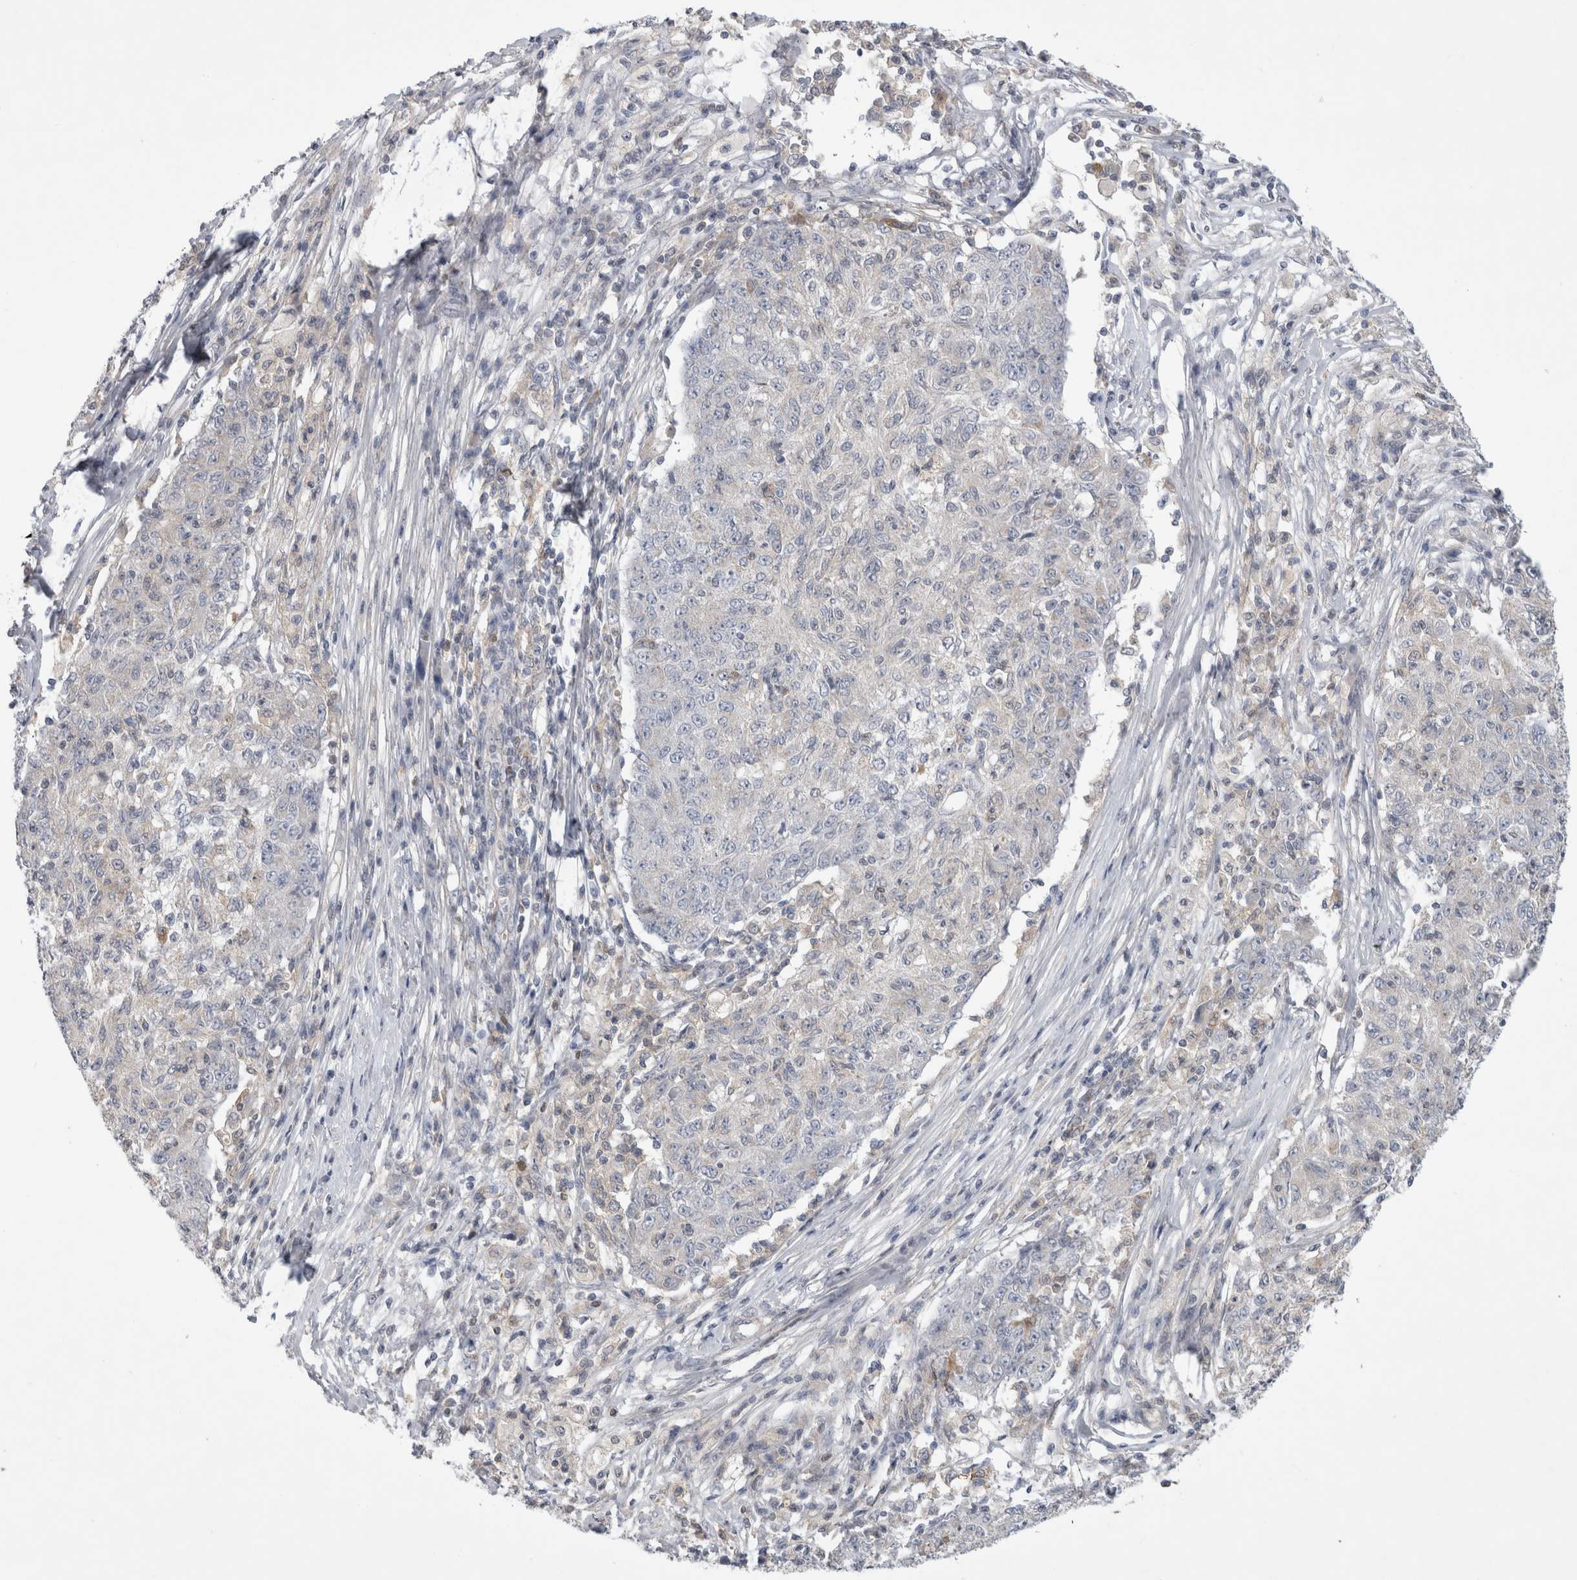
{"staining": {"intensity": "negative", "quantity": "none", "location": "none"}, "tissue": "ovarian cancer", "cell_type": "Tumor cells", "image_type": "cancer", "snomed": [{"axis": "morphology", "description": "Carcinoma, endometroid"}, {"axis": "topography", "description": "Ovary"}], "caption": "Immunohistochemistry of ovarian cancer displays no positivity in tumor cells.", "gene": "SRD5A3", "patient": {"sex": "female", "age": 42}}